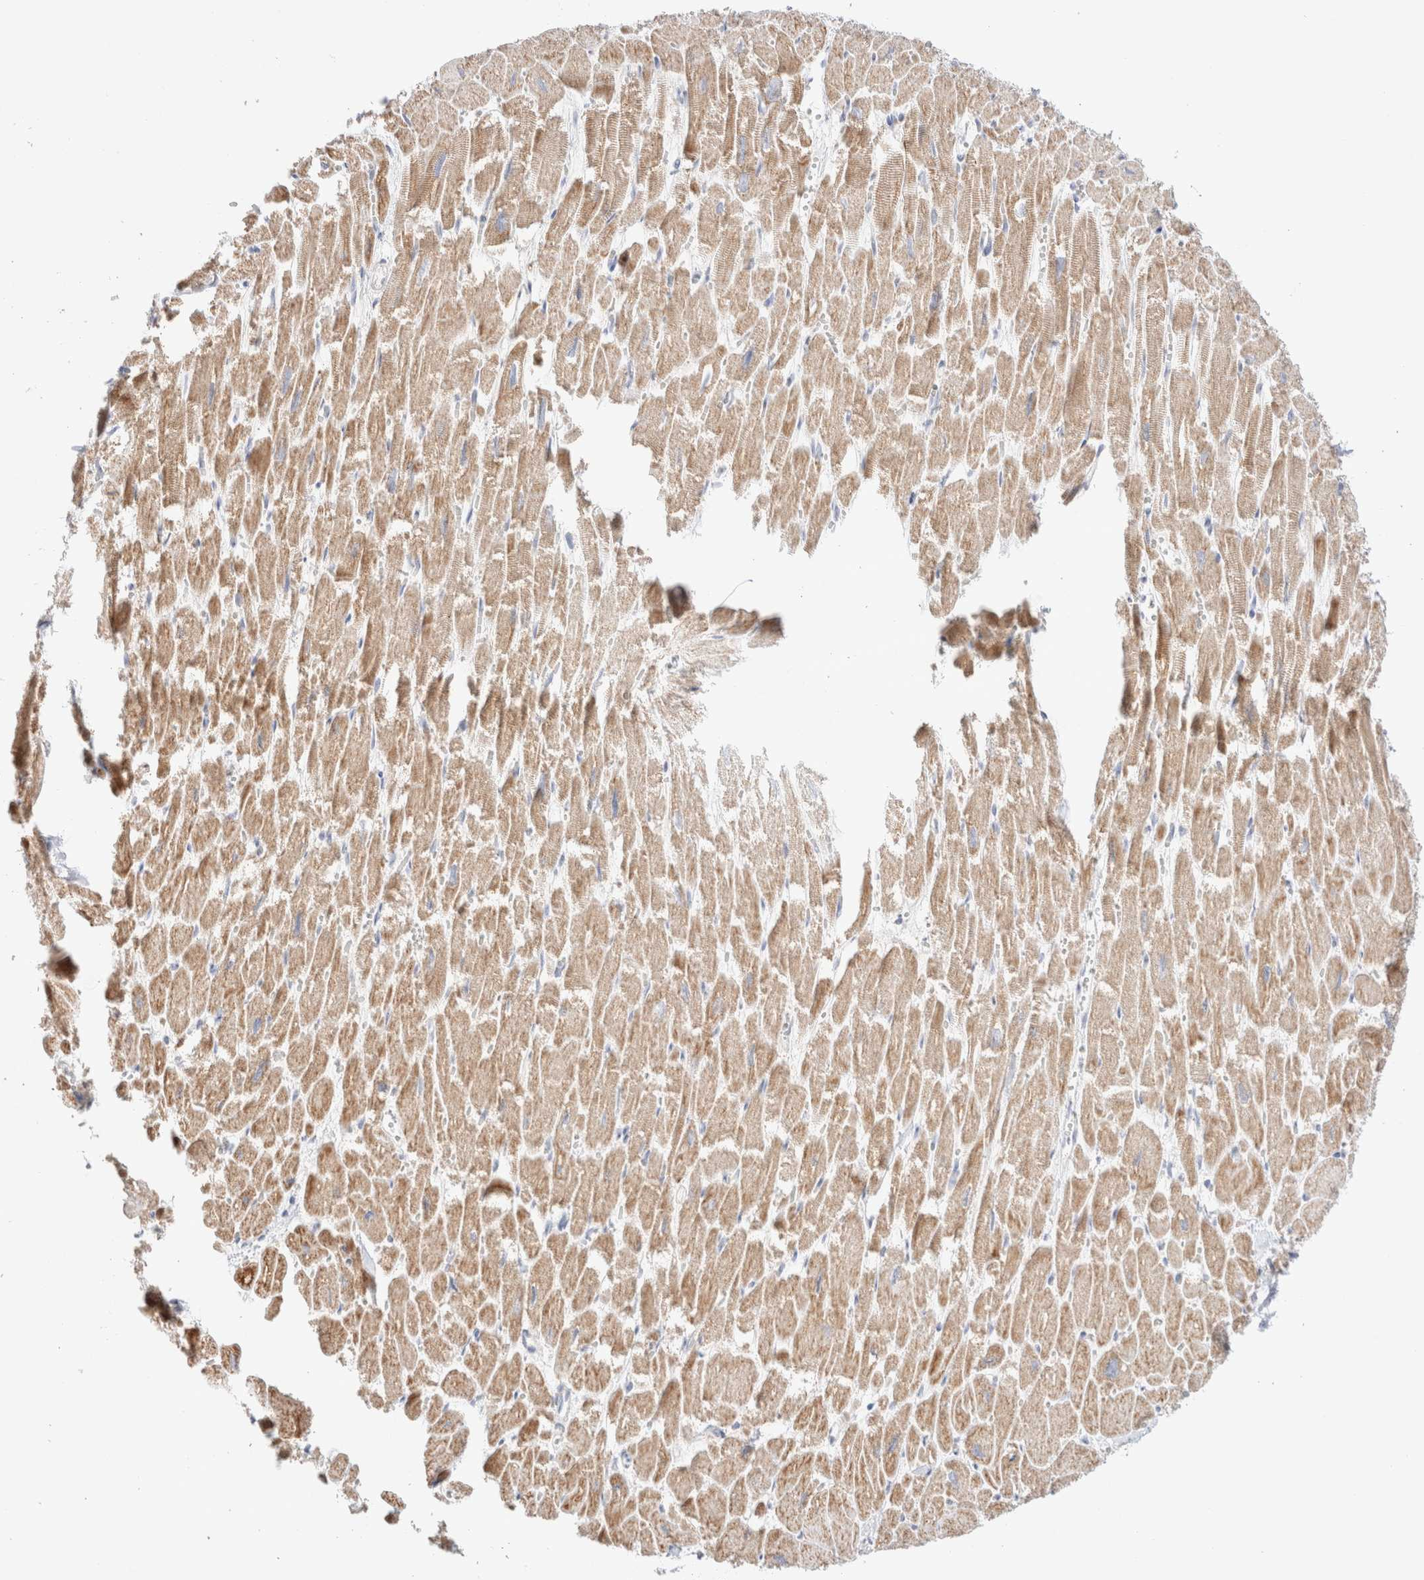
{"staining": {"intensity": "moderate", "quantity": ">75%", "location": "cytoplasmic/membranous"}, "tissue": "heart muscle", "cell_type": "Cardiomyocytes", "image_type": "normal", "snomed": [{"axis": "morphology", "description": "Normal tissue, NOS"}, {"axis": "topography", "description": "Heart"}], "caption": "An image of human heart muscle stained for a protein displays moderate cytoplasmic/membranous brown staining in cardiomyocytes. (DAB = brown stain, brightfield microscopy at high magnification).", "gene": "ATP6V1C1", "patient": {"sex": "male", "age": 54}}